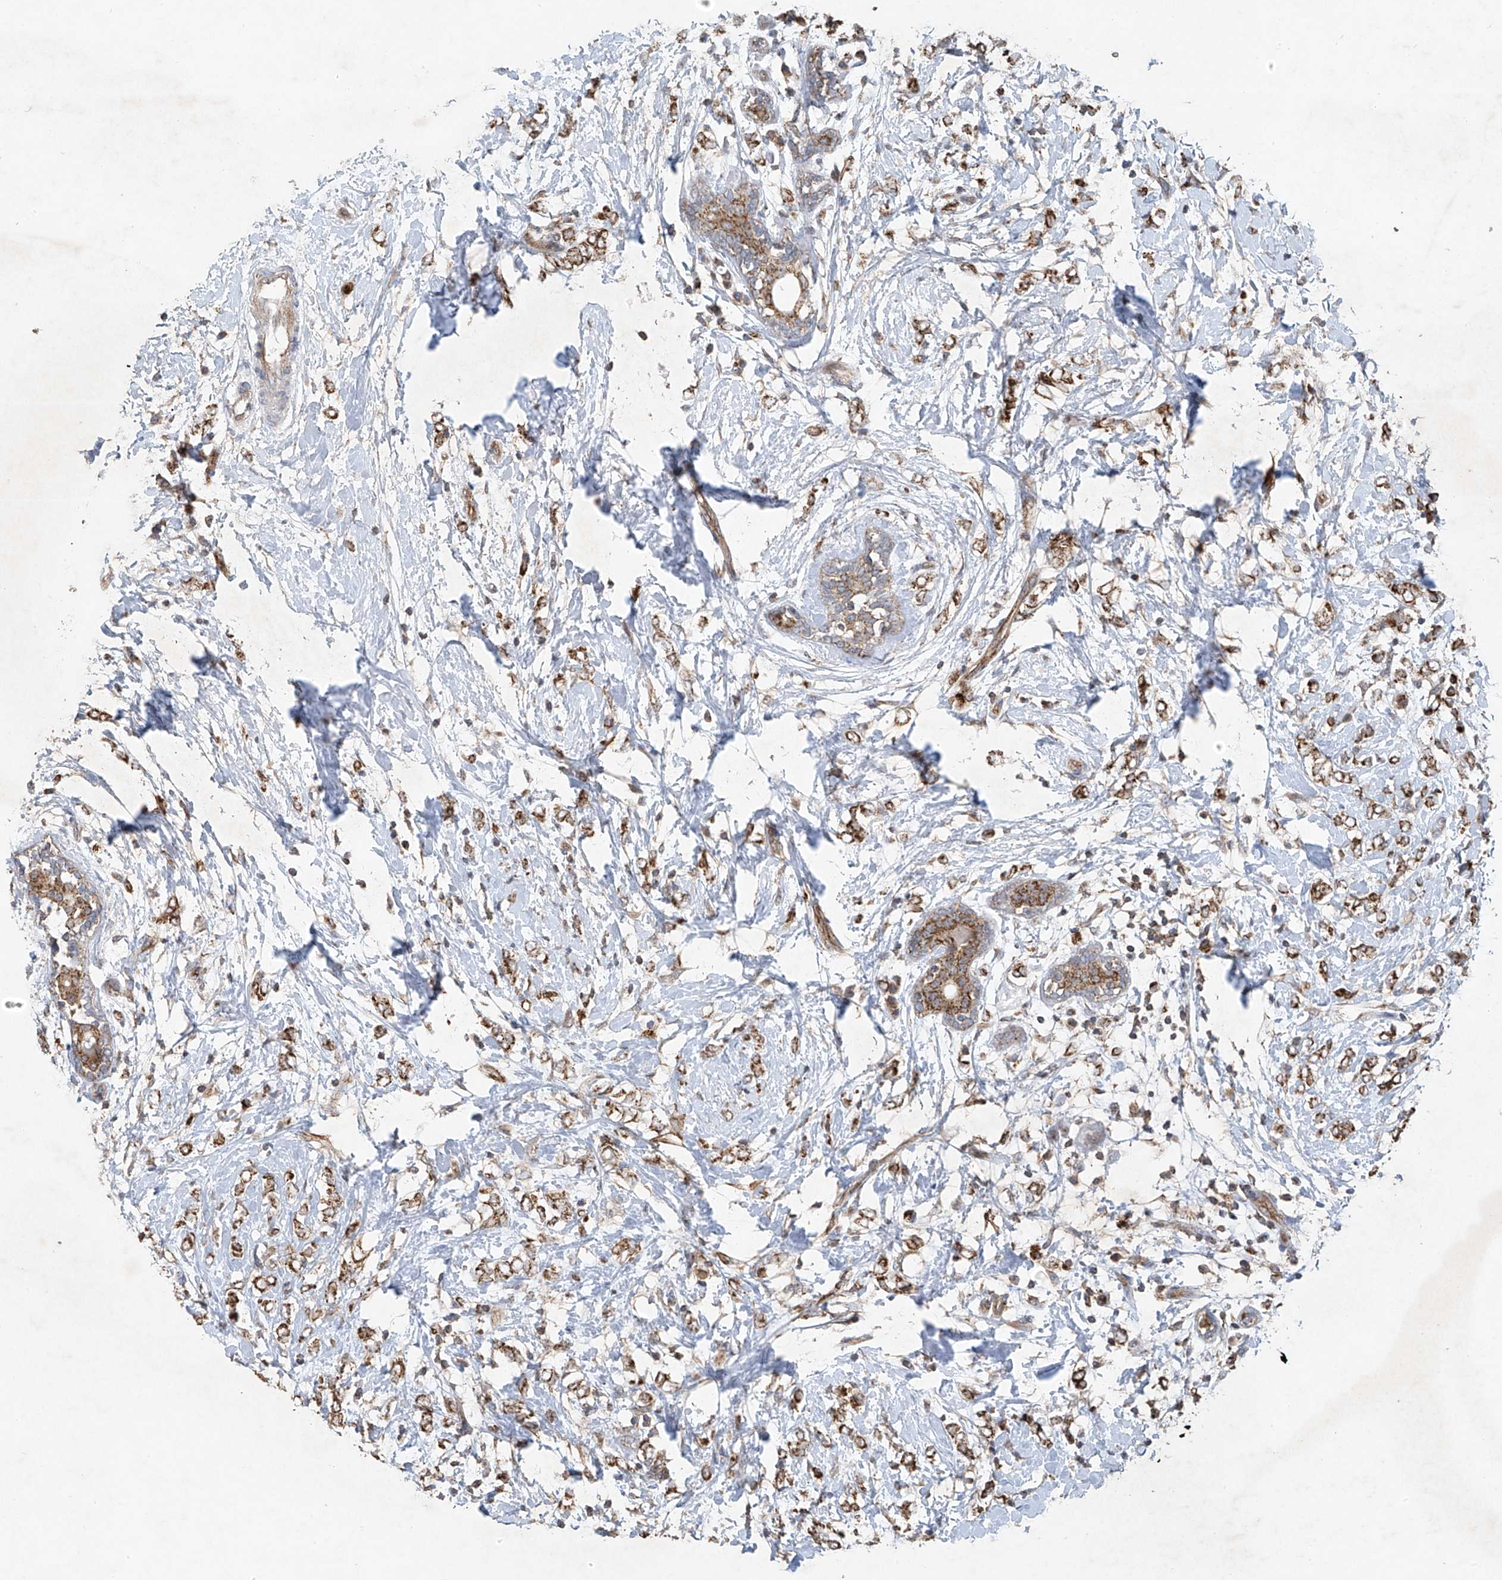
{"staining": {"intensity": "moderate", "quantity": ">75%", "location": "cytoplasmic/membranous"}, "tissue": "breast cancer", "cell_type": "Tumor cells", "image_type": "cancer", "snomed": [{"axis": "morphology", "description": "Normal tissue, NOS"}, {"axis": "morphology", "description": "Lobular carcinoma"}, {"axis": "topography", "description": "Breast"}], "caption": "A high-resolution micrograph shows immunohistochemistry (IHC) staining of breast cancer (lobular carcinoma), which demonstrates moderate cytoplasmic/membranous positivity in approximately >75% of tumor cells. The protein of interest is stained brown, and the nuclei are stained in blue (DAB IHC with brightfield microscopy, high magnification).", "gene": "UQCC1", "patient": {"sex": "female", "age": 47}}